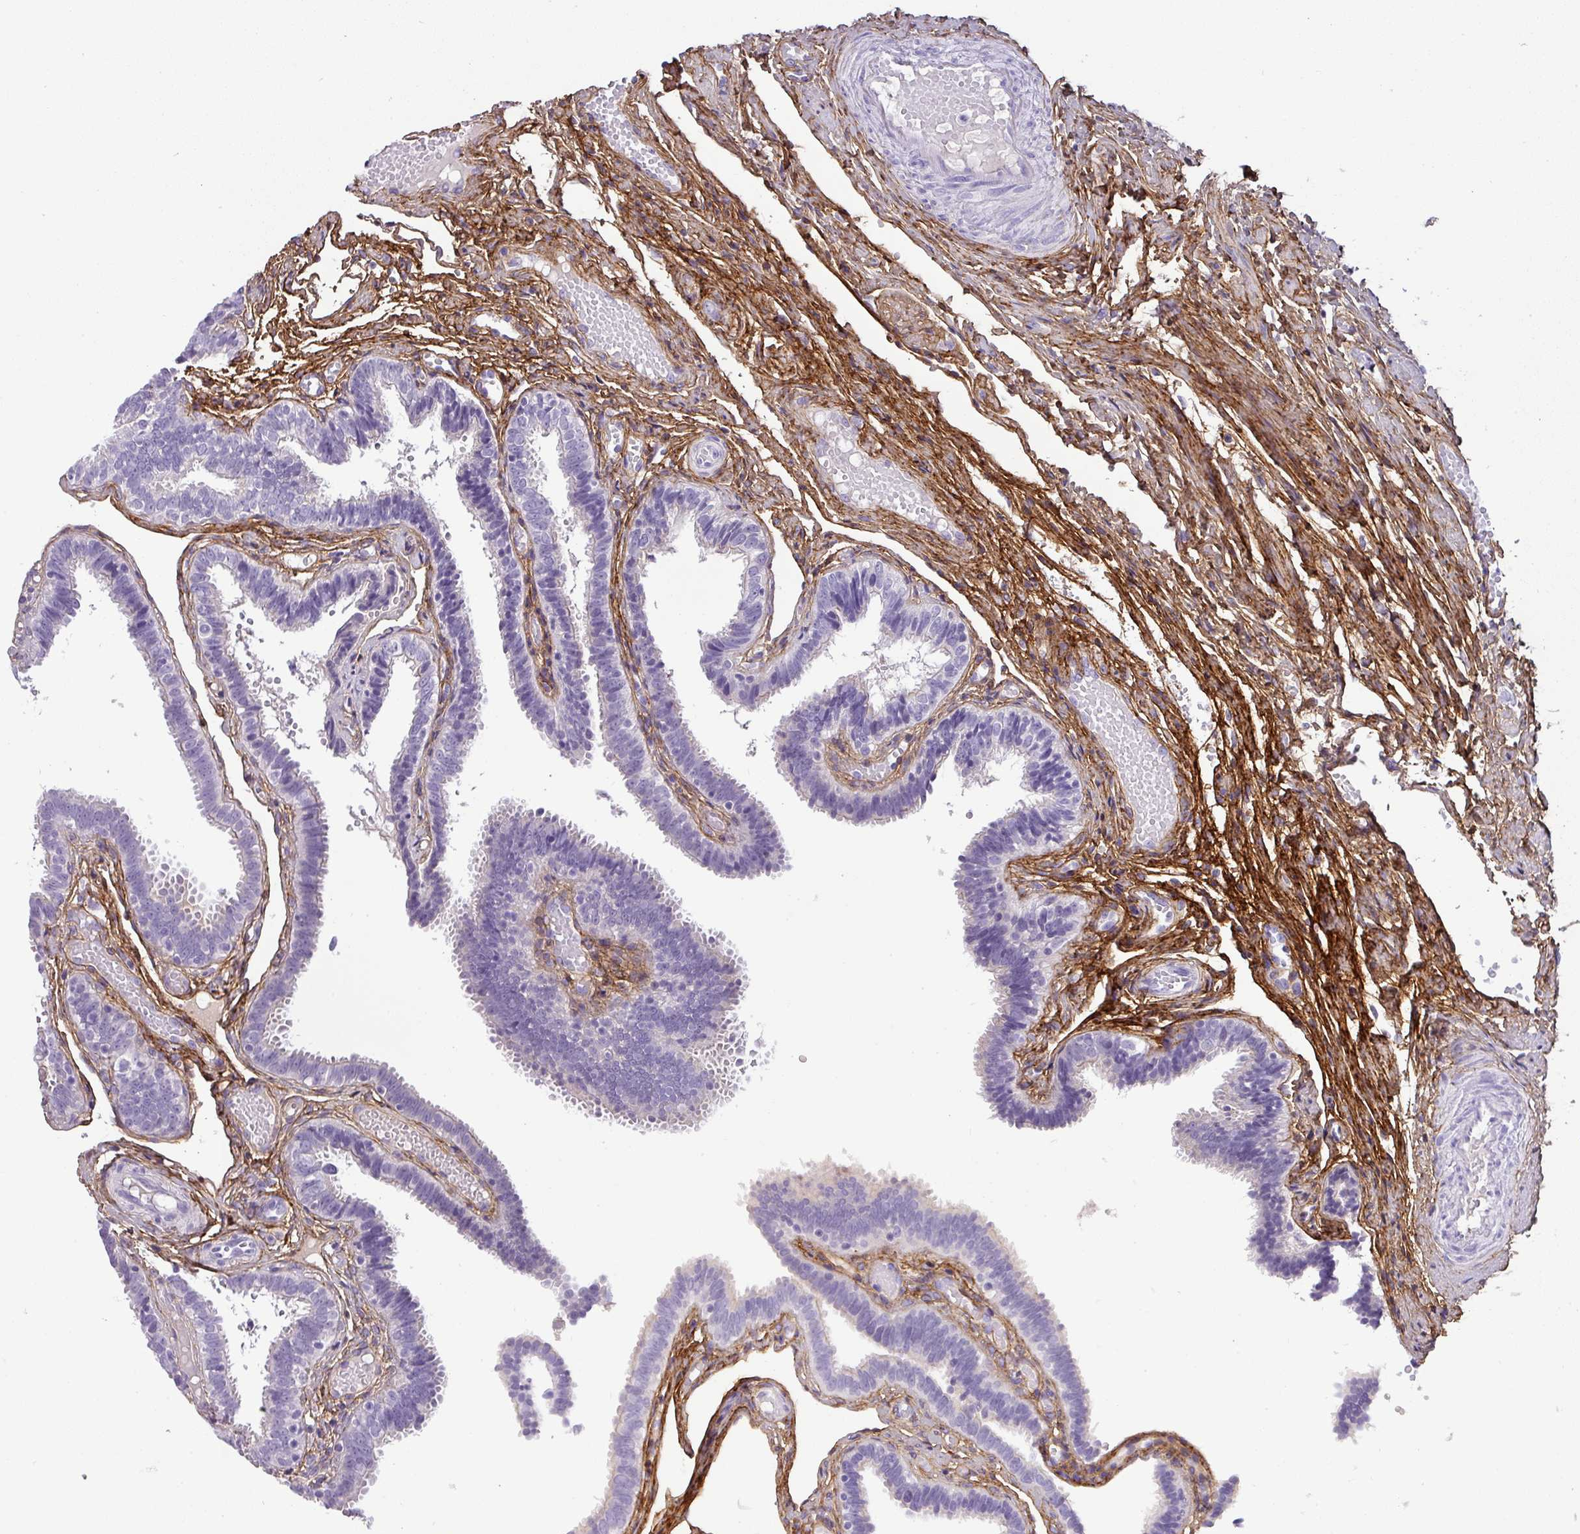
{"staining": {"intensity": "weak", "quantity": "25%-75%", "location": "cytoplasmic/membranous"}, "tissue": "fallopian tube", "cell_type": "Glandular cells", "image_type": "normal", "snomed": [{"axis": "morphology", "description": "Normal tissue, NOS"}, {"axis": "topography", "description": "Fallopian tube"}], "caption": "Protein staining of normal fallopian tube reveals weak cytoplasmic/membranous staining in about 25%-75% of glandular cells.", "gene": "PARD6G", "patient": {"sex": "female", "age": 37}}